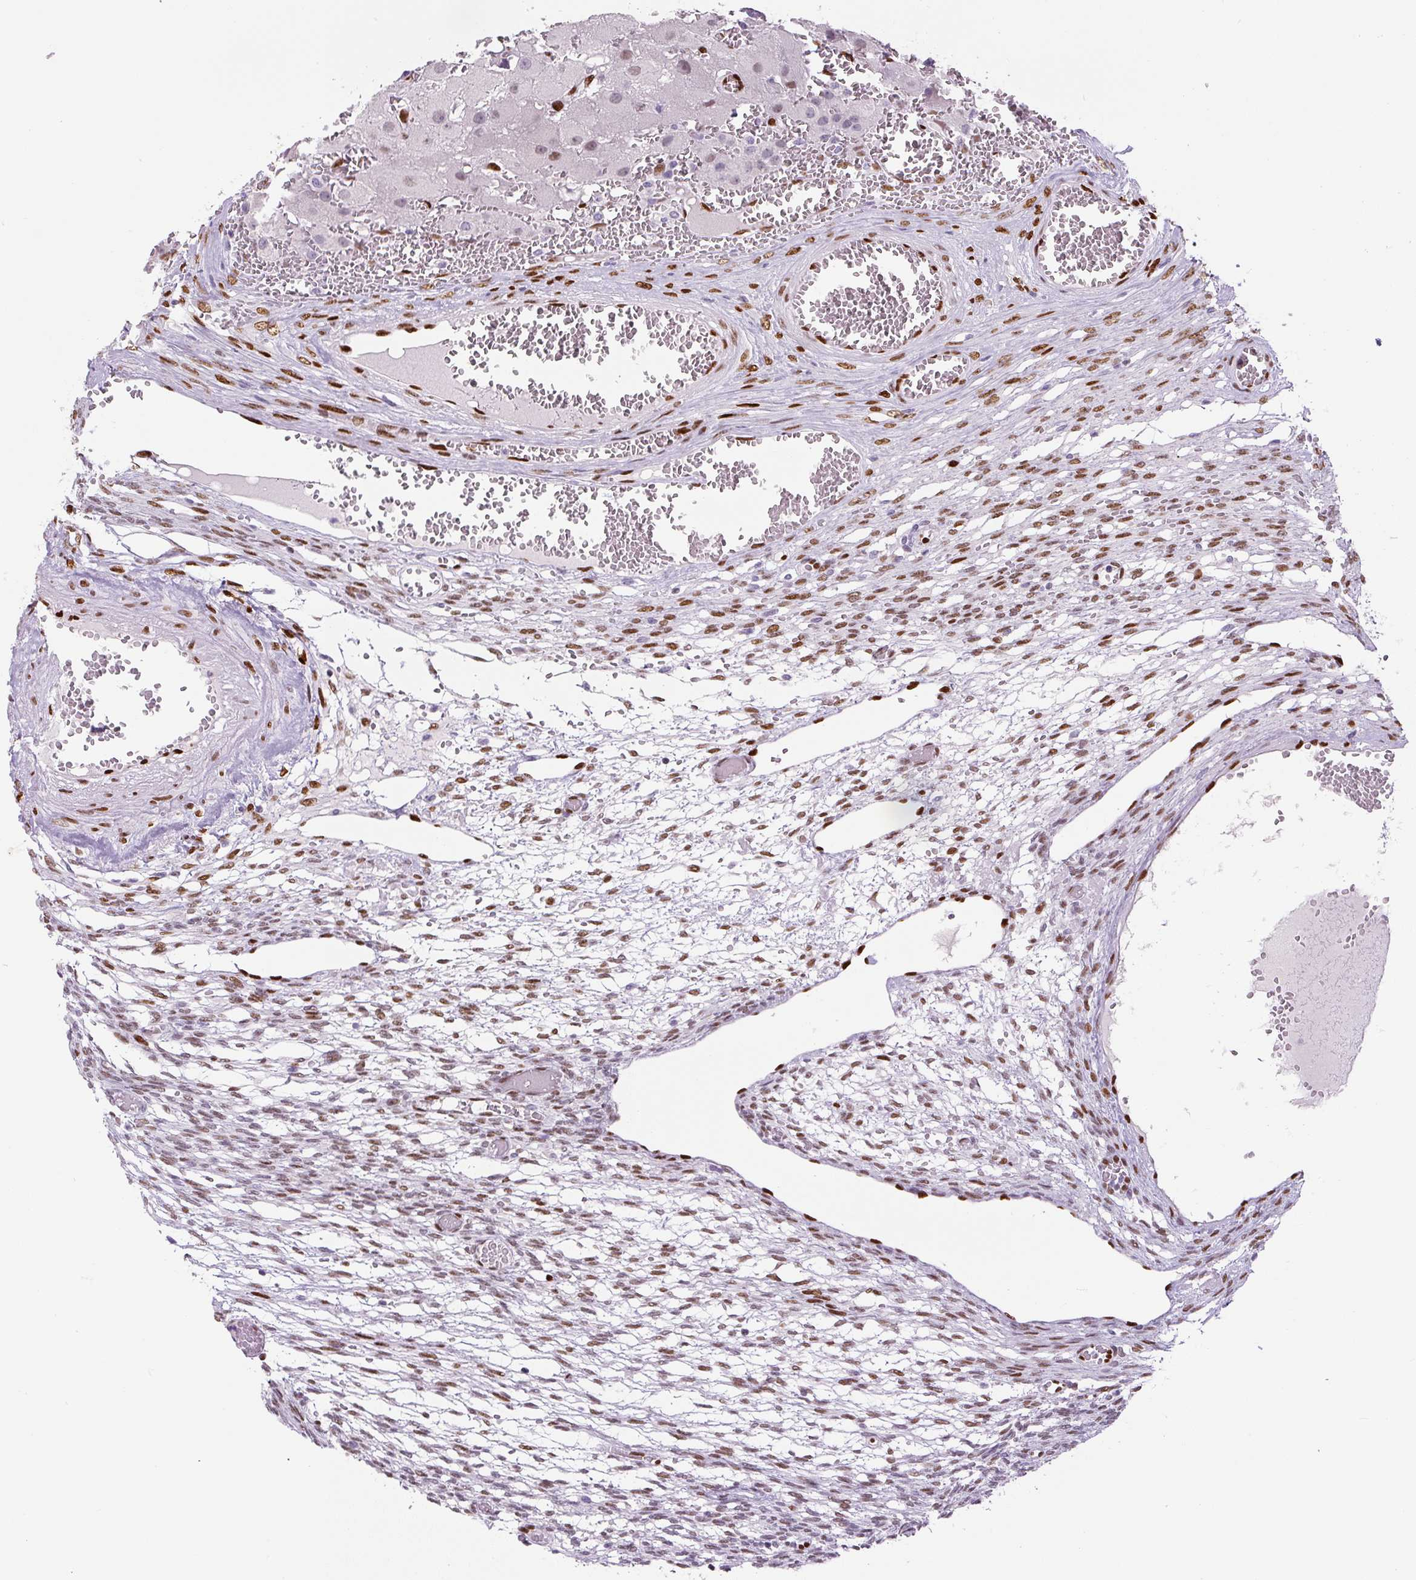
{"staining": {"intensity": "moderate", "quantity": "25%-75%", "location": "nuclear"}, "tissue": "ovary", "cell_type": "Ovarian stroma cells", "image_type": "normal", "snomed": [{"axis": "morphology", "description": "Normal tissue, NOS"}, {"axis": "topography", "description": "Ovary"}], "caption": "Protein positivity by immunohistochemistry demonstrates moderate nuclear expression in approximately 25%-75% of ovarian stroma cells in benign ovary. The protein is shown in brown color, while the nuclei are stained blue.", "gene": "ZEB1", "patient": {"sex": "female", "age": 67}}